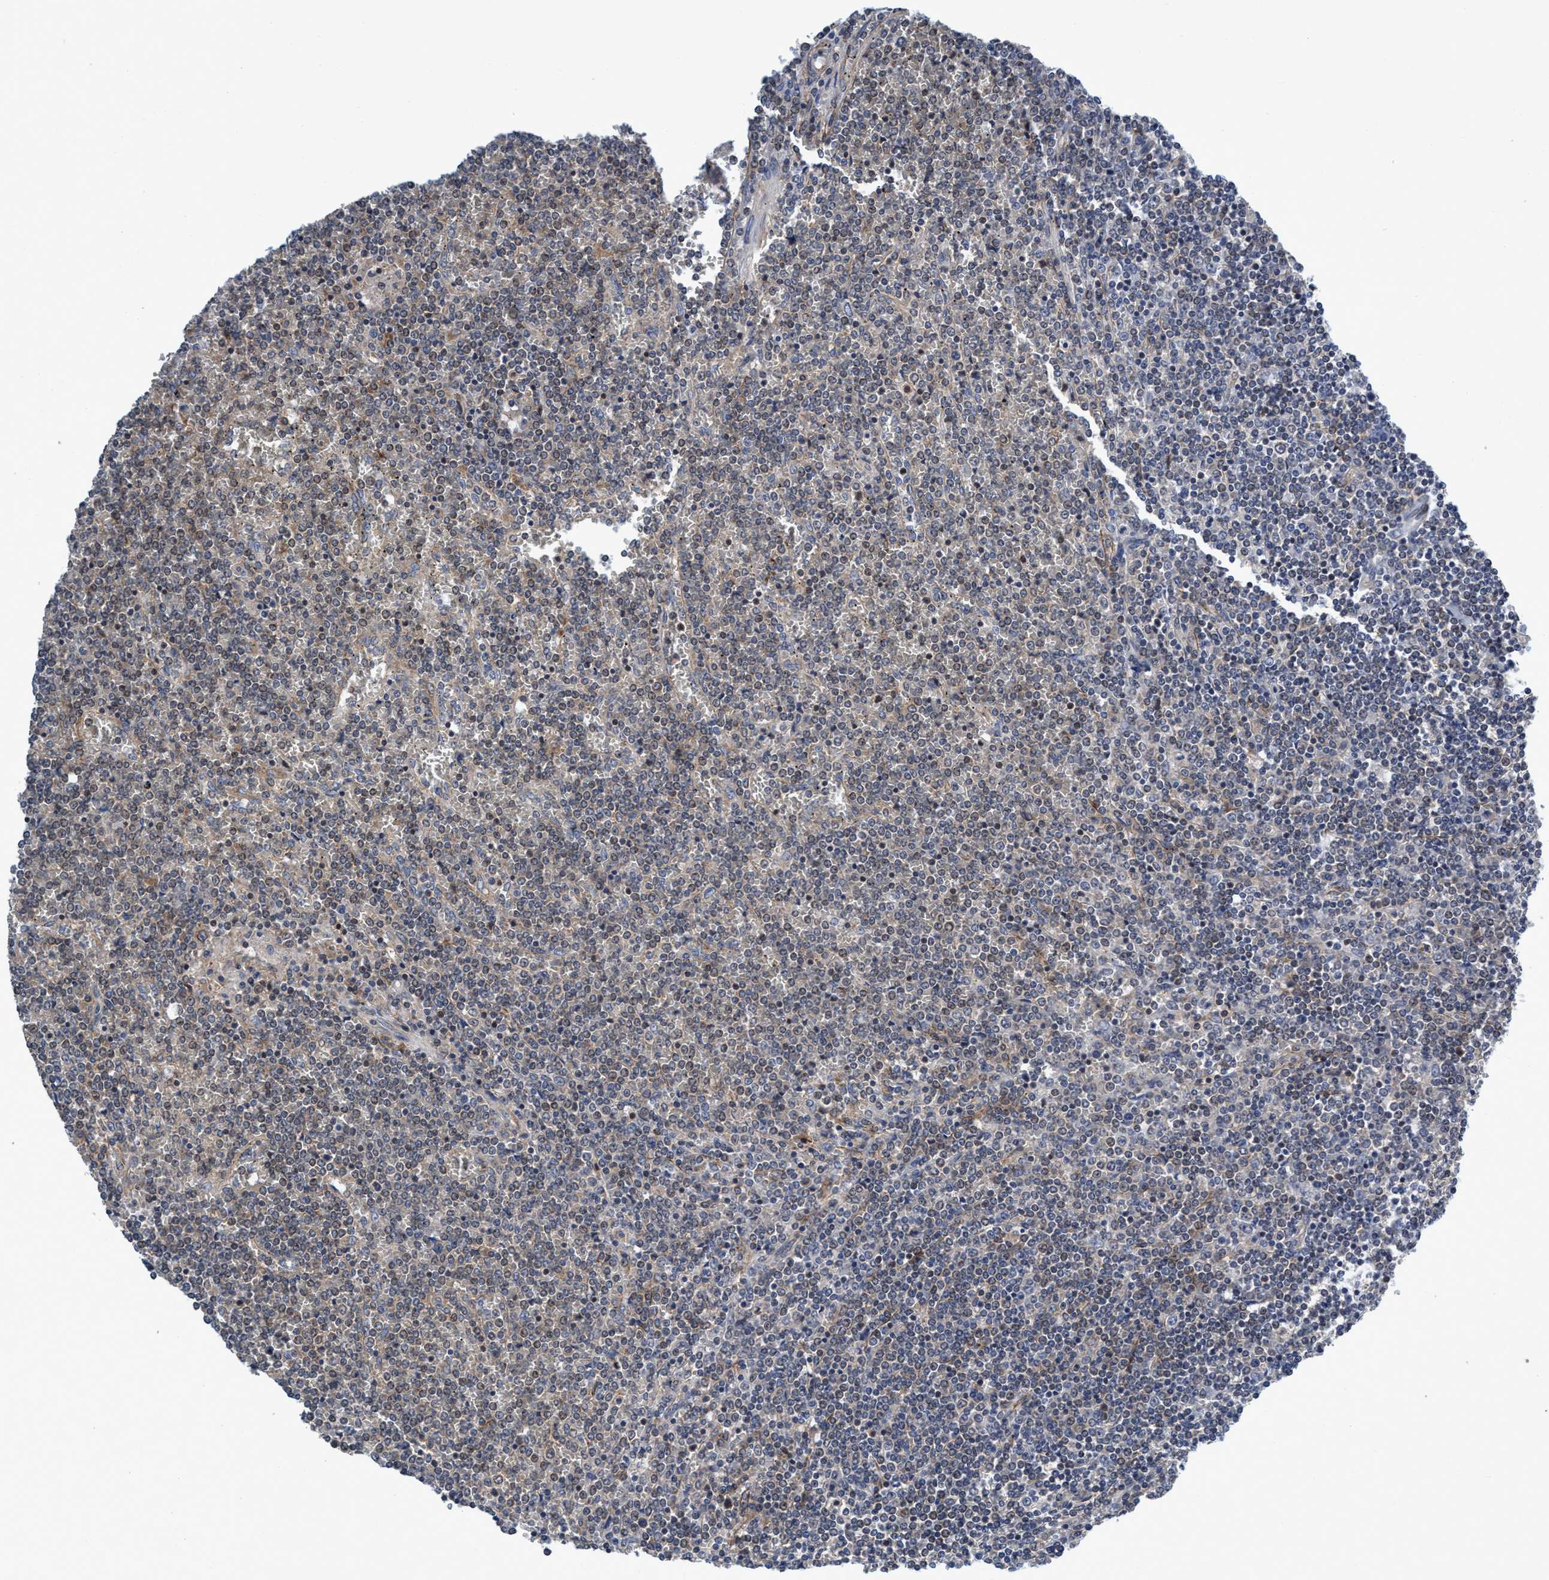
{"staining": {"intensity": "weak", "quantity": "<25%", "location": "cytoplasmic/membranous"}, "tissue": "lymphoma", "cell_type": "Tumor cells", "image_type": "cancer", "snomed": [{"axis": "morphology", "description": "Malignant lymphoma, non-Hodgkin's type, Low grade"}, {"axis": "topography", "description": "Spleen"}], "caption": "Malignant lymphoma, non-Hodgkin's type (low-grade) was stained to show a protein in brown. There is no significant positivity in tumor cells. Brightfield microscopy of immunohistochemistry (IHC) stained with DAB (3,3'-diaminobenzidine) (brown) and hematoxylin (blue), captured at high magnification.", "gene": "CALCOCO2", "patient": {"sex": "female", "age": 19}}